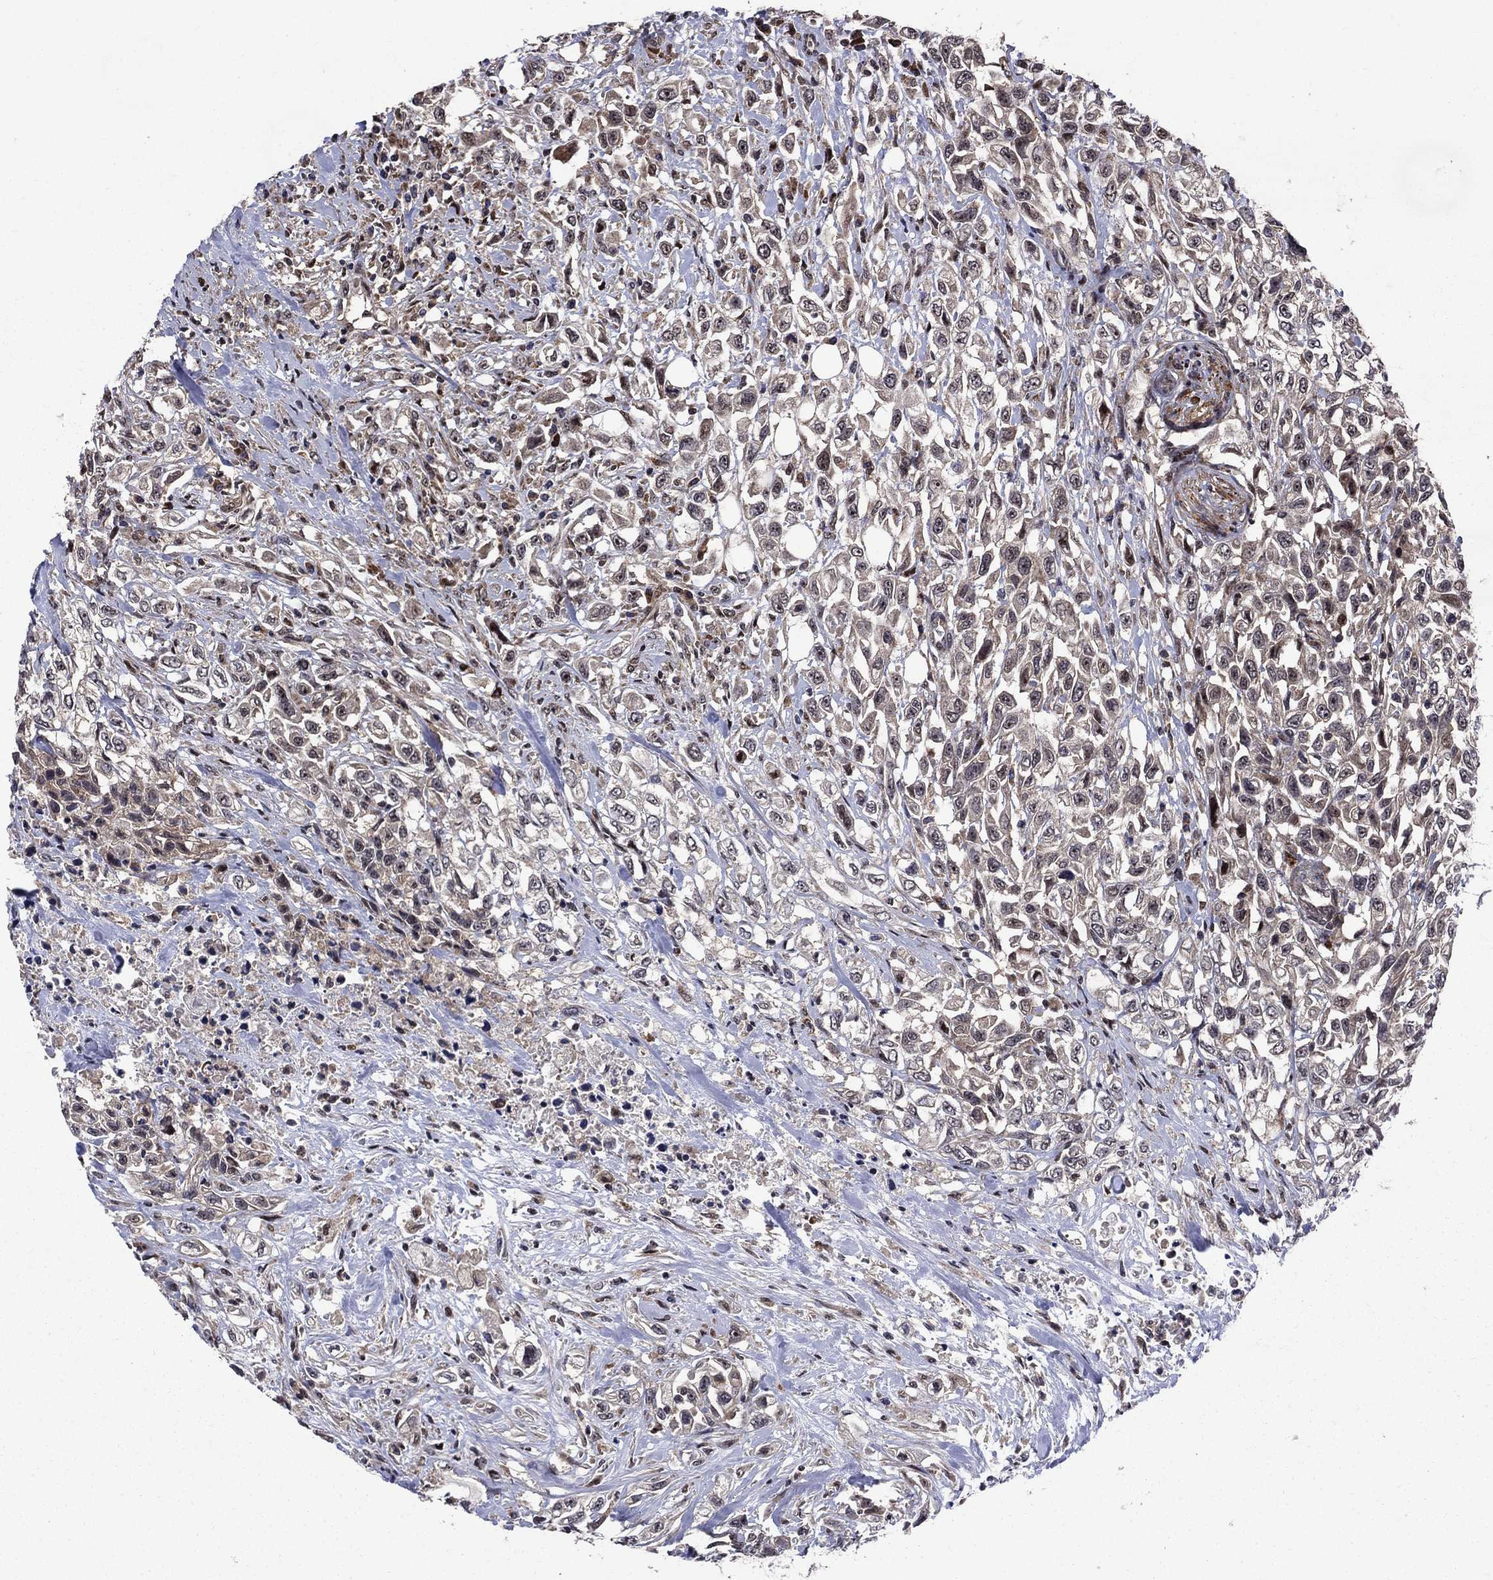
{"staining": {"intensity": "weak", "quantity": ">75%", "location": "cytoplasmic/membranous,nuclear"}, "tissue": "urothelial cancer", "cell_type": "Tumor cells", "image_type": "cancer", "snomed": [{"axis": "morphology", "description": "Urothelial carcinoma, High grade"}, {"axis": "topography", "description": "Urinary bladder"}], "caption": "This micrograph exhibits immunohistochemistry staining of human high-grade urothelial carcinoma, with low weak cytoplasmic/membranous and nuclear positivity in about >75% of tumor cells.", "gene": "AGTPBP1", "patient": {"sex": "female", "age": 56}}